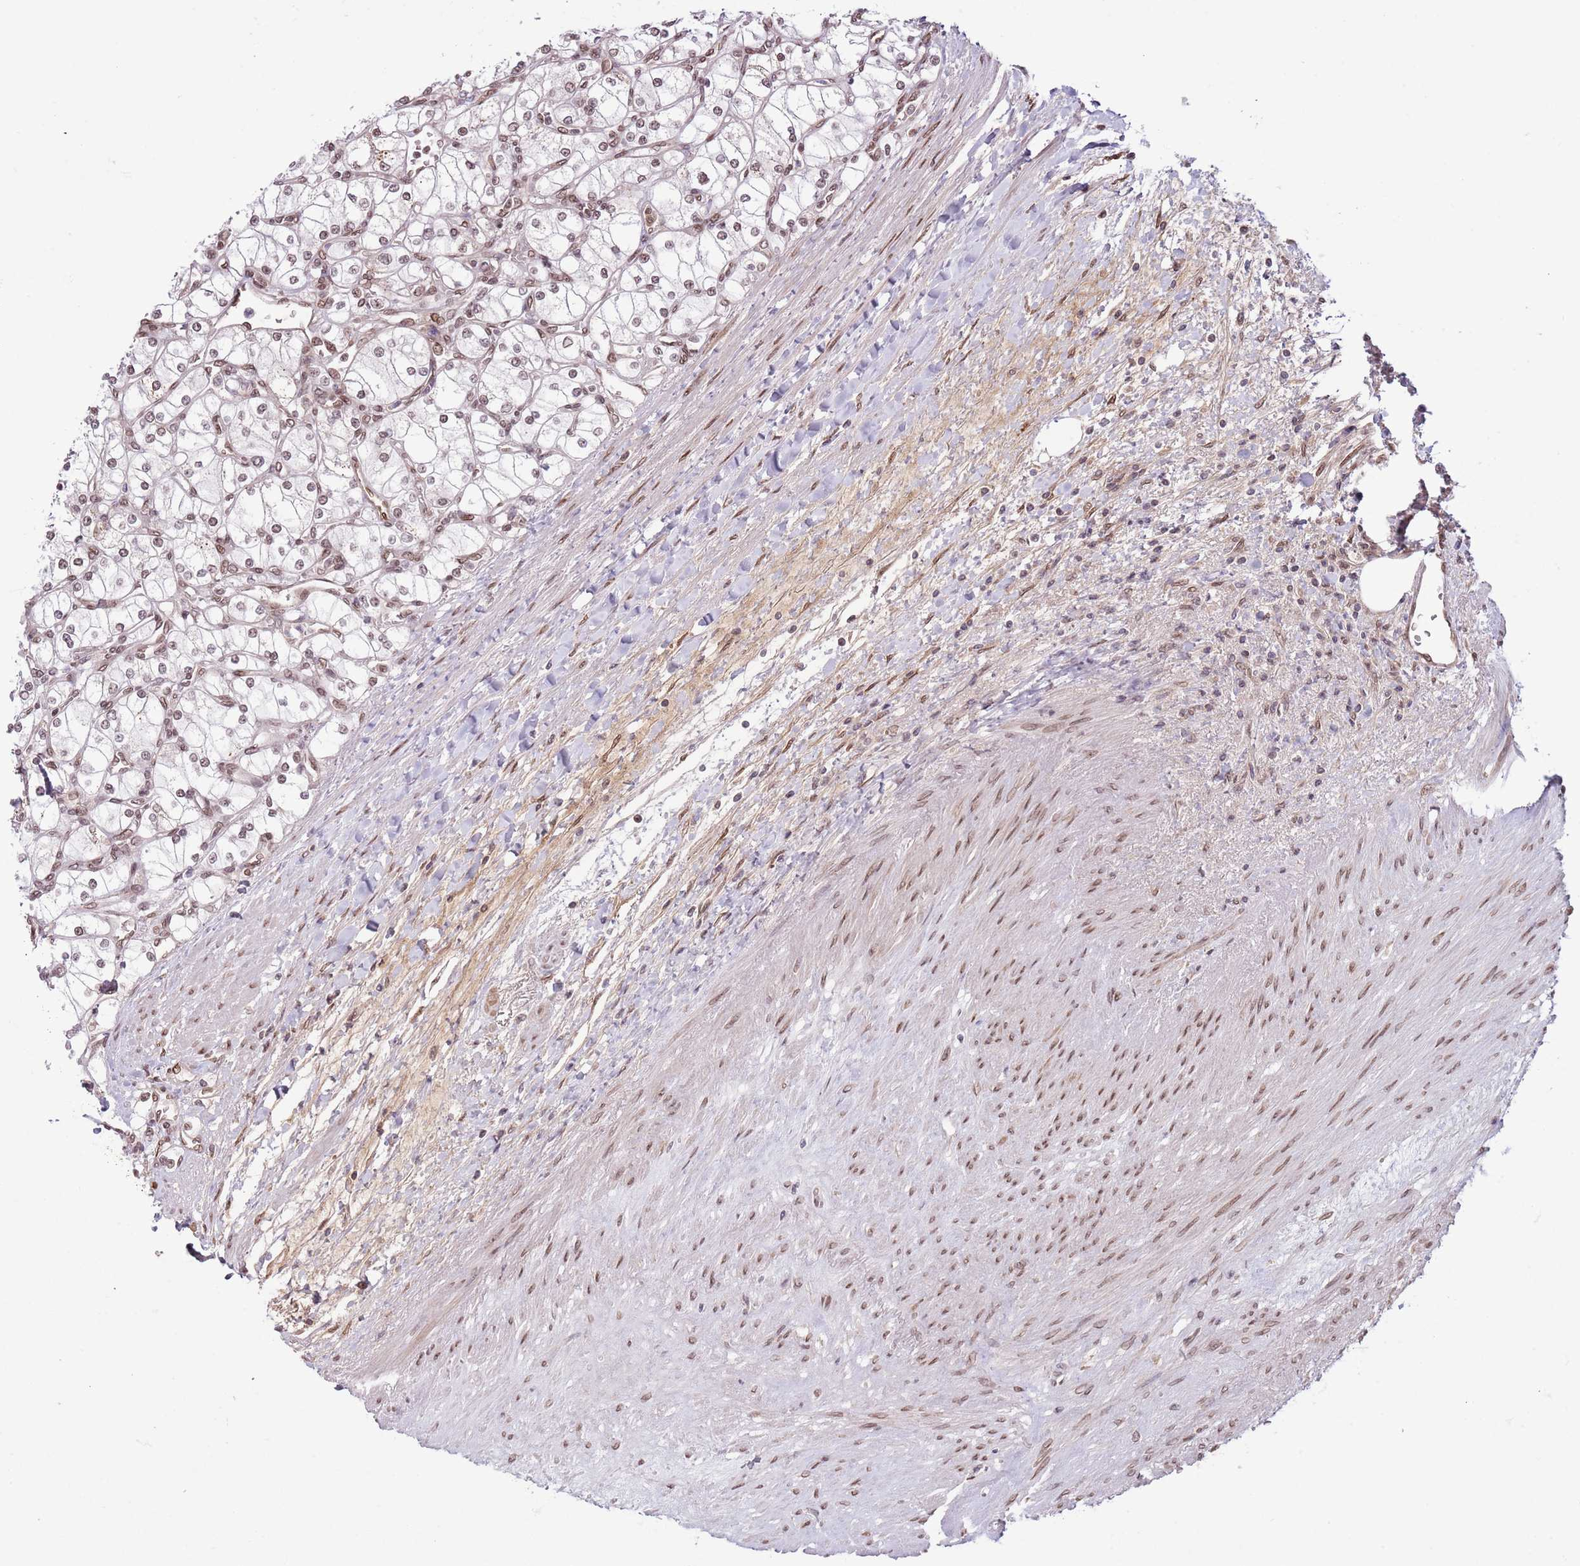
{"staining": {"intensity": "moderate", "quantity": ">75%", "location": "nuclear"}, "tissue": "renal cancer", "cell_type": "Tumor cells", "image_type": "cancer", "snomed": [{"axis": "morphology", "description": "Adenocarcinoma, NOS"}, {"axis": "topography", "description": "Kidney"}], "caption": "Tumor cells display medium levels of moderate nuclear positivity in about >75% of cells in human renal cancer.", "gene": "SIPA1L3", "patient": {"sex": "male", "age": 80}}